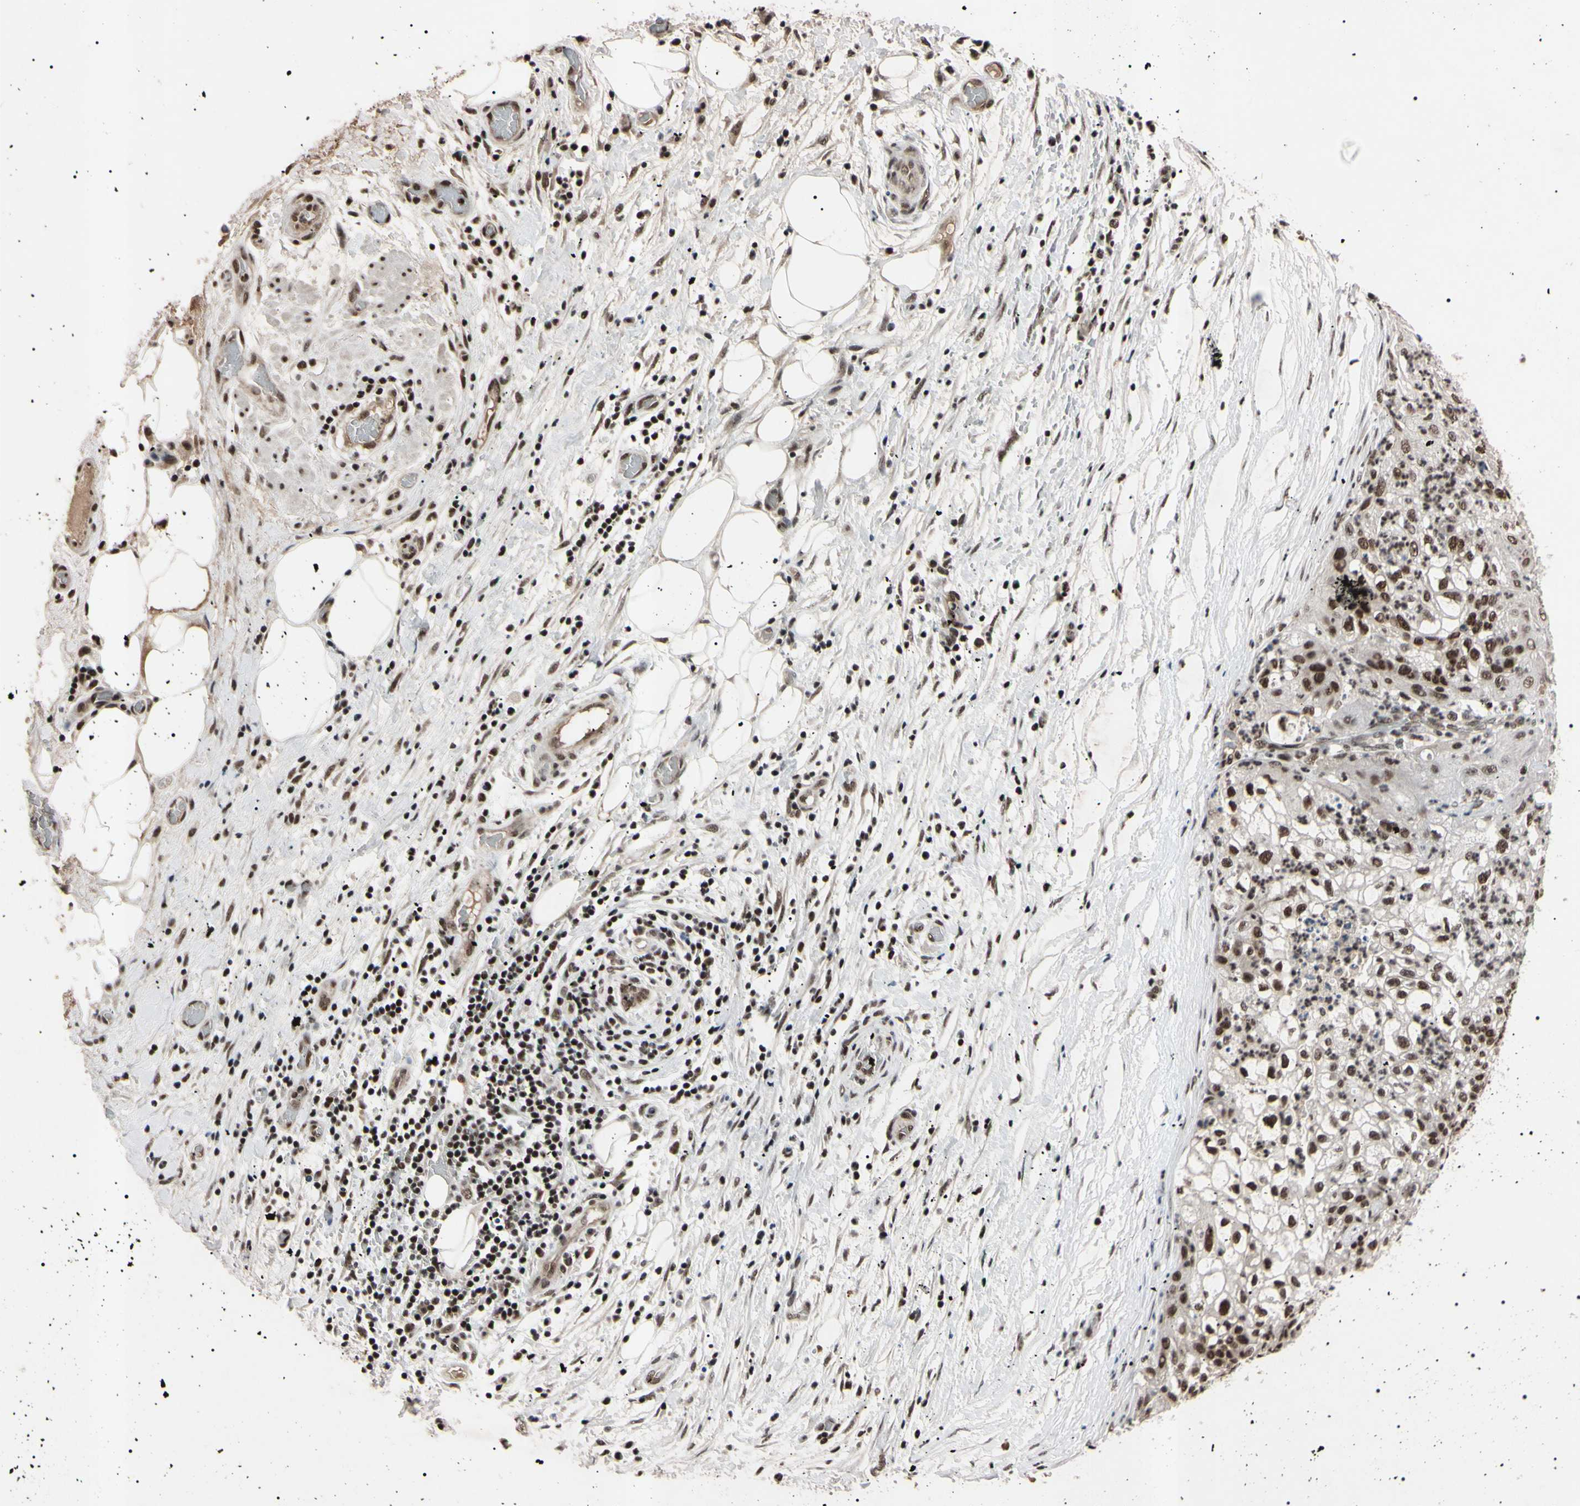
{"staining": {"intensity": "moderate", "quantity": ">75%", "location": "nuclear"}, "tissue": "lung cancer", "cell_type": "Tumor cells", "image_type": "cancer", "snomed": [{"axis": "morphology", "description": "Inflammation, NOS"}, {"axis": "morphology", "description": "Squamous cell carcinoma, NOS"}, {"axis": "topography", "description": "Lymph node"}, {"axis": "topography", "description": "Soft tissue"}, {"axis": "topography", "description": "Lung"}], "caption": "This histopathology image exhibits IHC staining of squamous cell carcinoma (lung), with medium moderate nuclear expression in approximately >75% of tumor cells.", "gene": "YY1", "patient": {"sex": "male", "age": 66}}